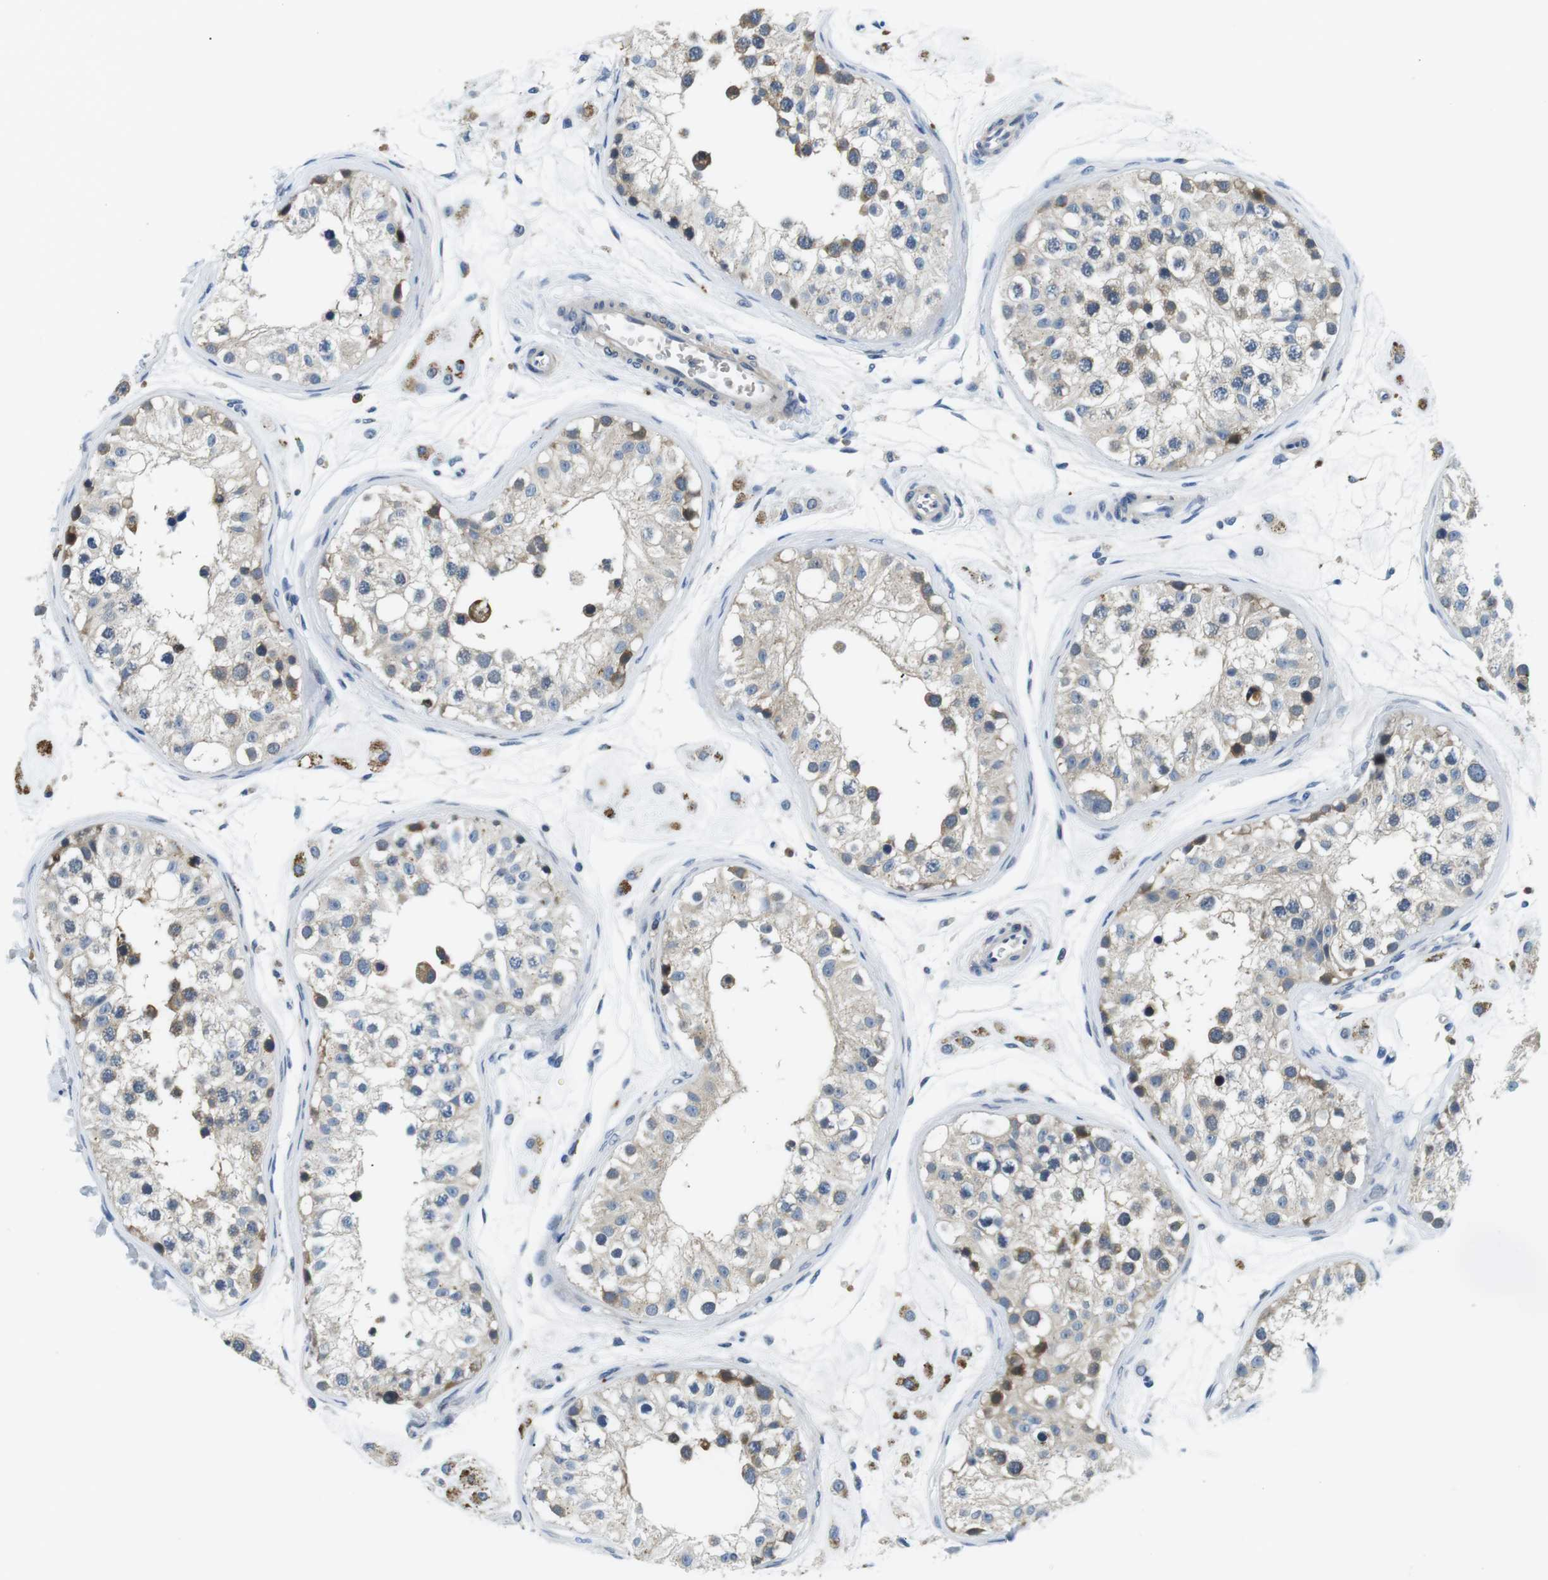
{"staining": {"intensity": "moderate", "quantity": "25%-75%", "location": "cytoplasmic/membranous"}, "tissue": "testis", "cell_type": "Cells in seminiferous ducts", "image_type": "normal", "snomed": [{"axis": "morphology", "description": "Normal tissue, NOS"}, {"axis": "morphology", "description": "Adenocarcinoma, metastatic, NOS"}, {"axis": "topography", "description": "Testis"}], "caption": "Testis stained with DAB immunohistochemistry (IHC) reveals medium levels of moderate cytoplasmic/membranous staining in about 25%-75% of cells in seminiferous ducts. (Brightfield microscopy of DAB IHC at high magnification).", "gene": "WSCD1", "patient": {"sex": "male", "age": 26}}